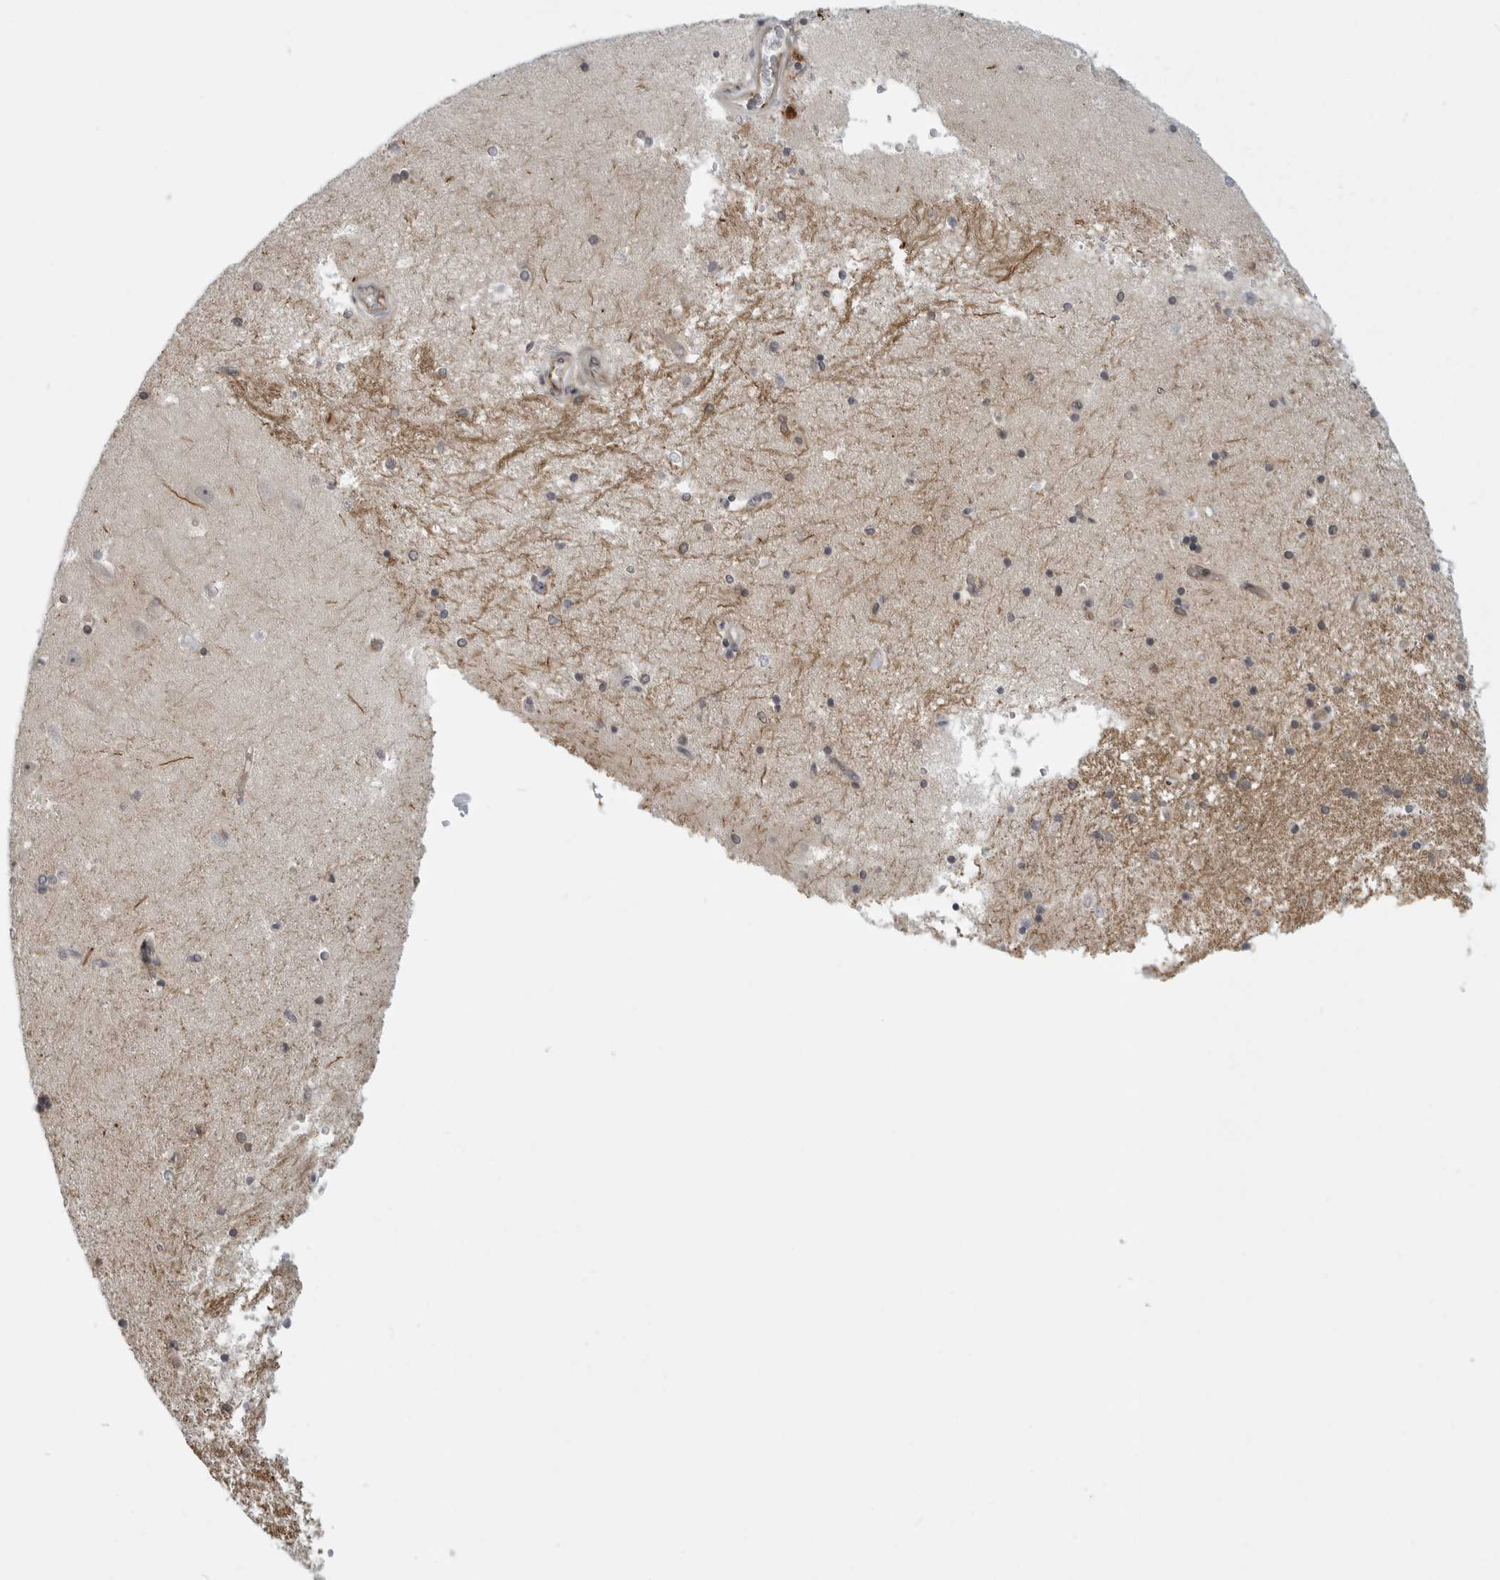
{"staining": {"intensity": "moderate", "quantity": "25%-75%", "location": "nuclear"}, "tissue": "hippocampus", "cell_type": "Glial cells", "image_type": "normal", "snomed": [{"axis": "morphology", "description": "Normal tissue, NOS"}, {"axis": "topography", "description": "Hippocampus"}], "caption": "Immunohistochemical staining of normal human hippocampus demonstrates 25%-75% levels of moderate nuclear protein expression in about 25%-75% of glial cells. (IHC, brightfield microscopy, high magnification).", "gene": "CEP295NL", "patient": {"sex": "male", "age": 45}}